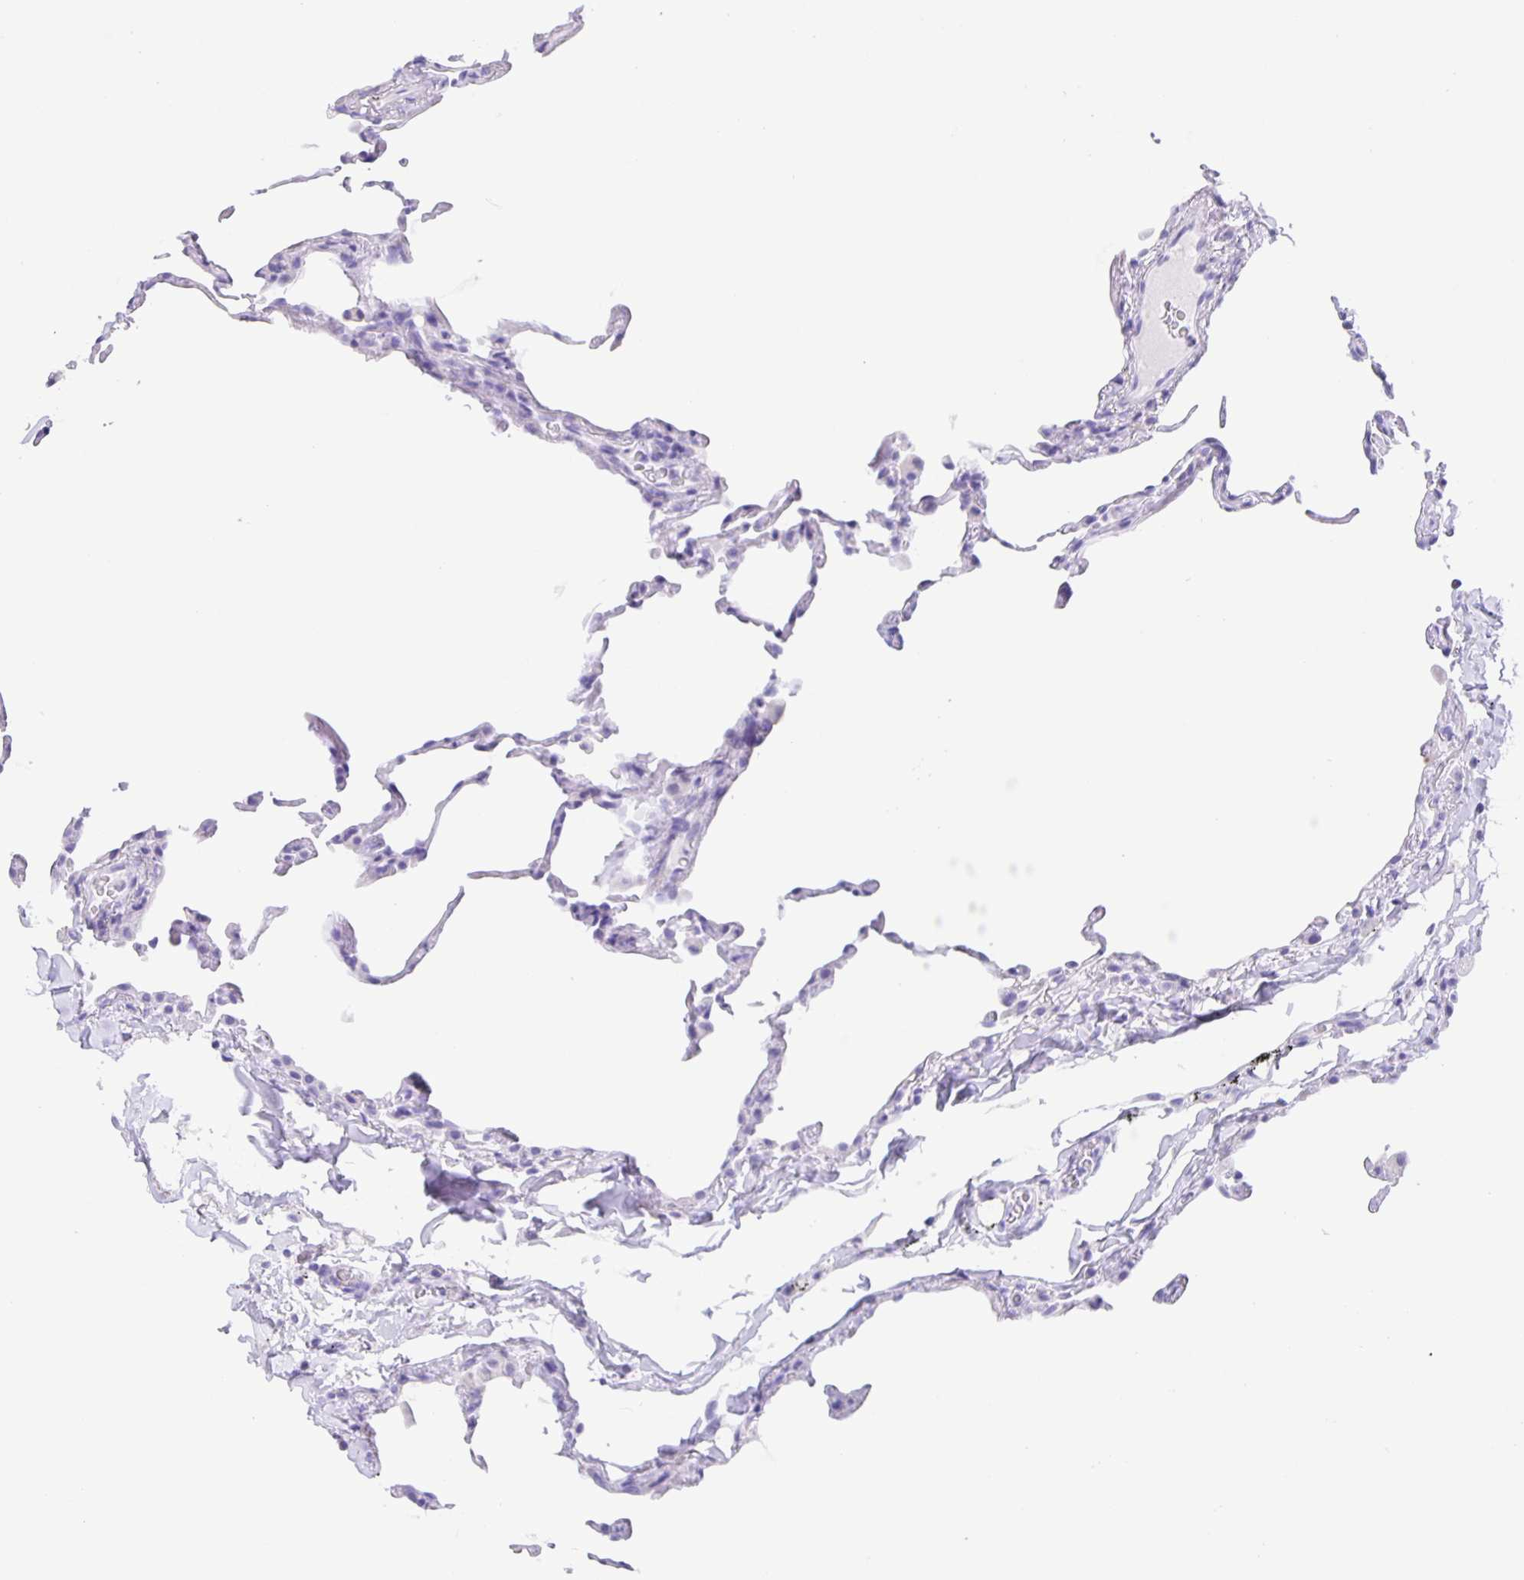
{"staining": {"intensity": "negative", "quantity": "none", "location": "none"}, "tissue": "lung", "cell_type": "Alveolar cells", "image_type": "normal", "snomed": [{"axis": "morphology", "description": "Normal tissue, NOS"}, {"axis": "topography", "description": "Lung"}], "caption": "Unremarkable lung was stained to show a protein in brown. There is no significant staining in alveolar cells. (Stains: DAB (3,3'-diaminobenzidine) immunohistochemistry (IHC) with hematoxylin counter stain, Microscopy: brightfield microscopy at high magnification).", "gene": "GUCA2A", "patient": {"sex": "female", "age": 57}}